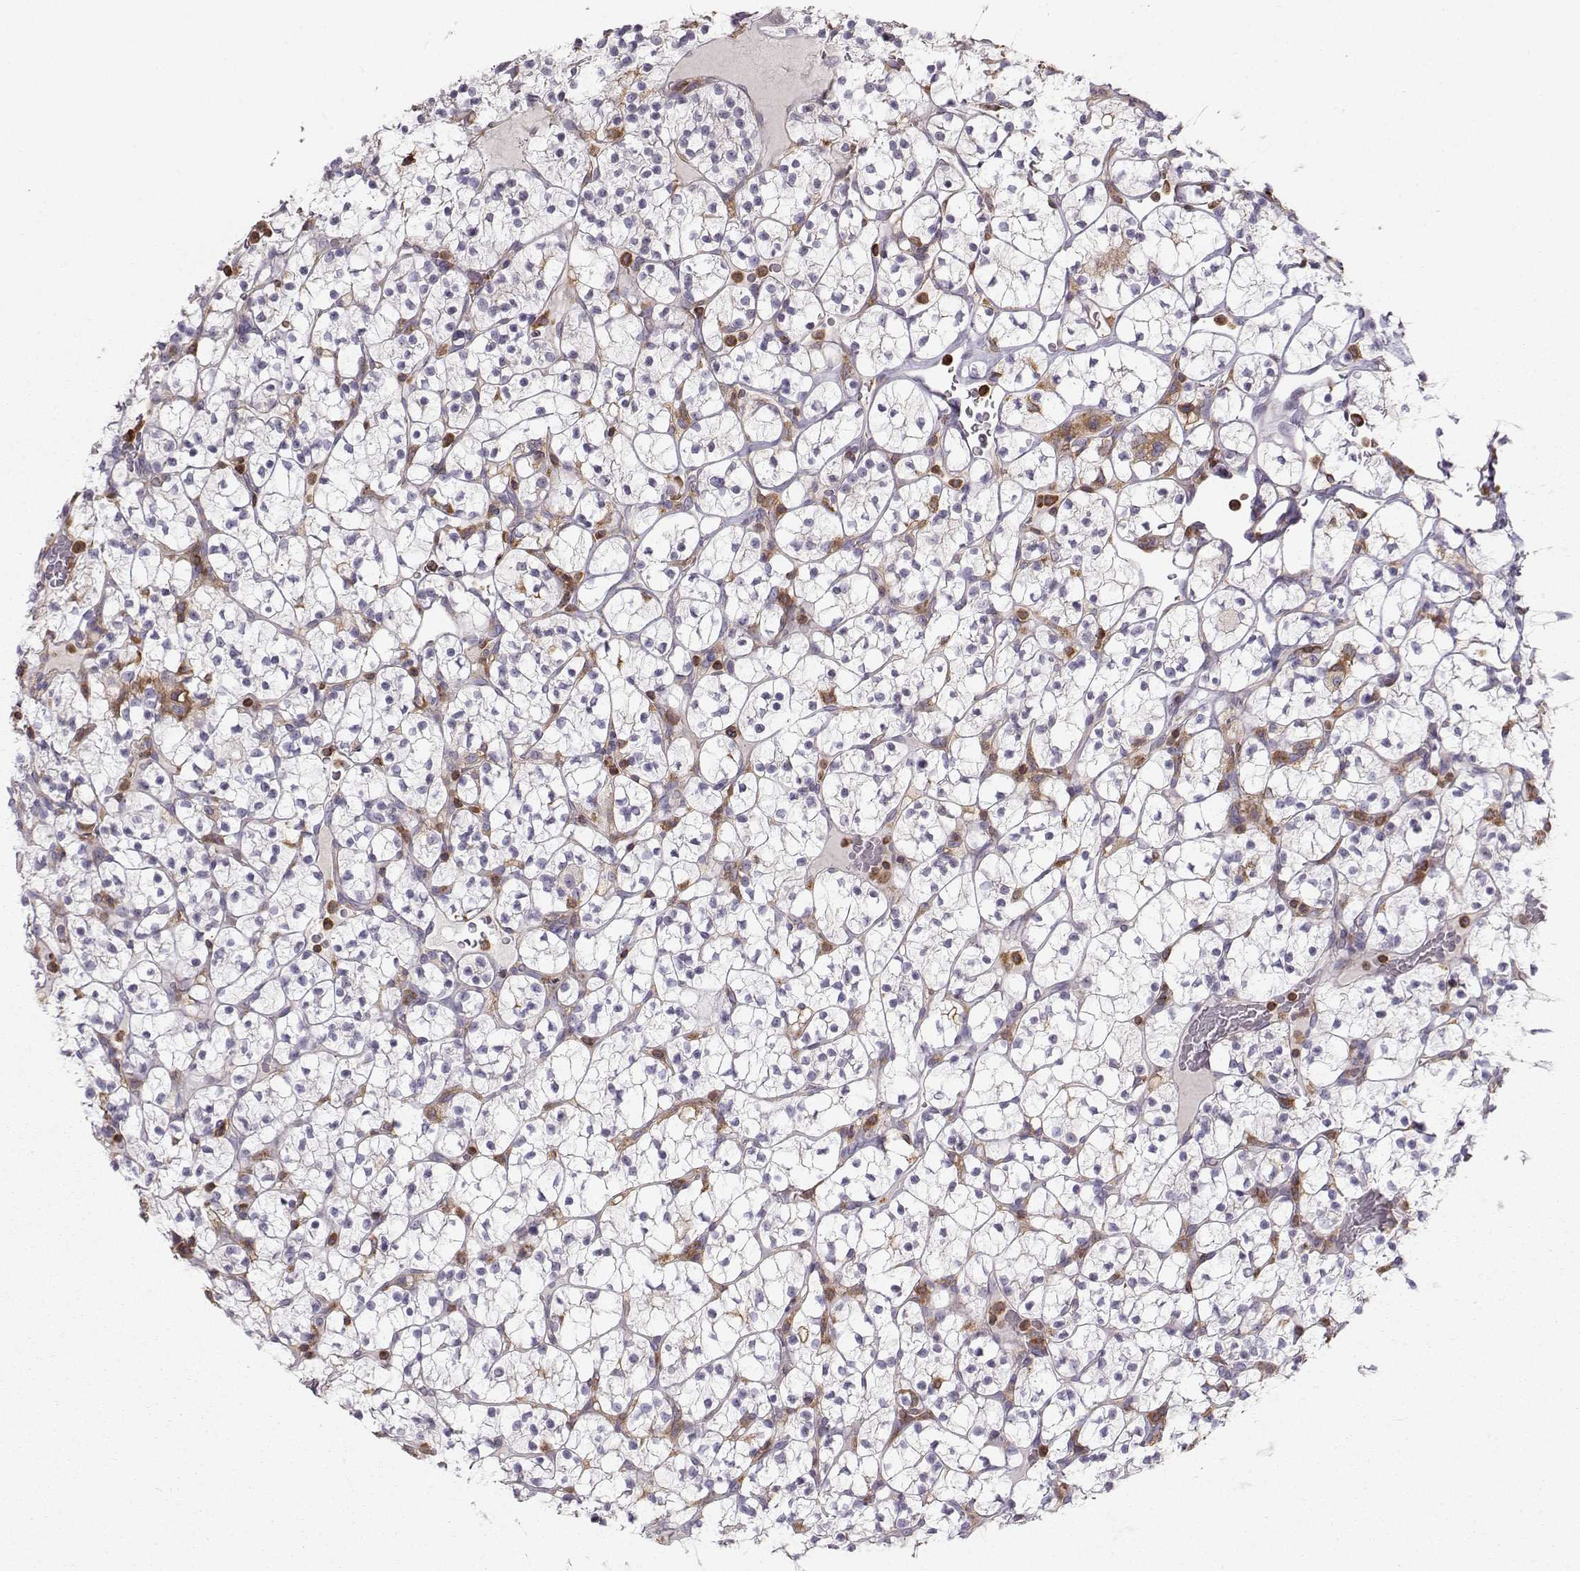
{"staining": {"intensity": "negative", "quantity": "none", "location": "none"}, "tissue": "renal cancer", "cell_type": "Tumor cells", "image_type": "cancer", "snomed": [{"axis": "morphology", "description": "Adenocarcinoma, NOS"}, {"axis": "topography", "description": "Kidney"}], "caption": "A histopathology image of human renal cancer (adenocarcinoma) is negative for staining in tumor cells.", "gene": "ZBTB32", "patient": {"sex": "female", "age": 89}}